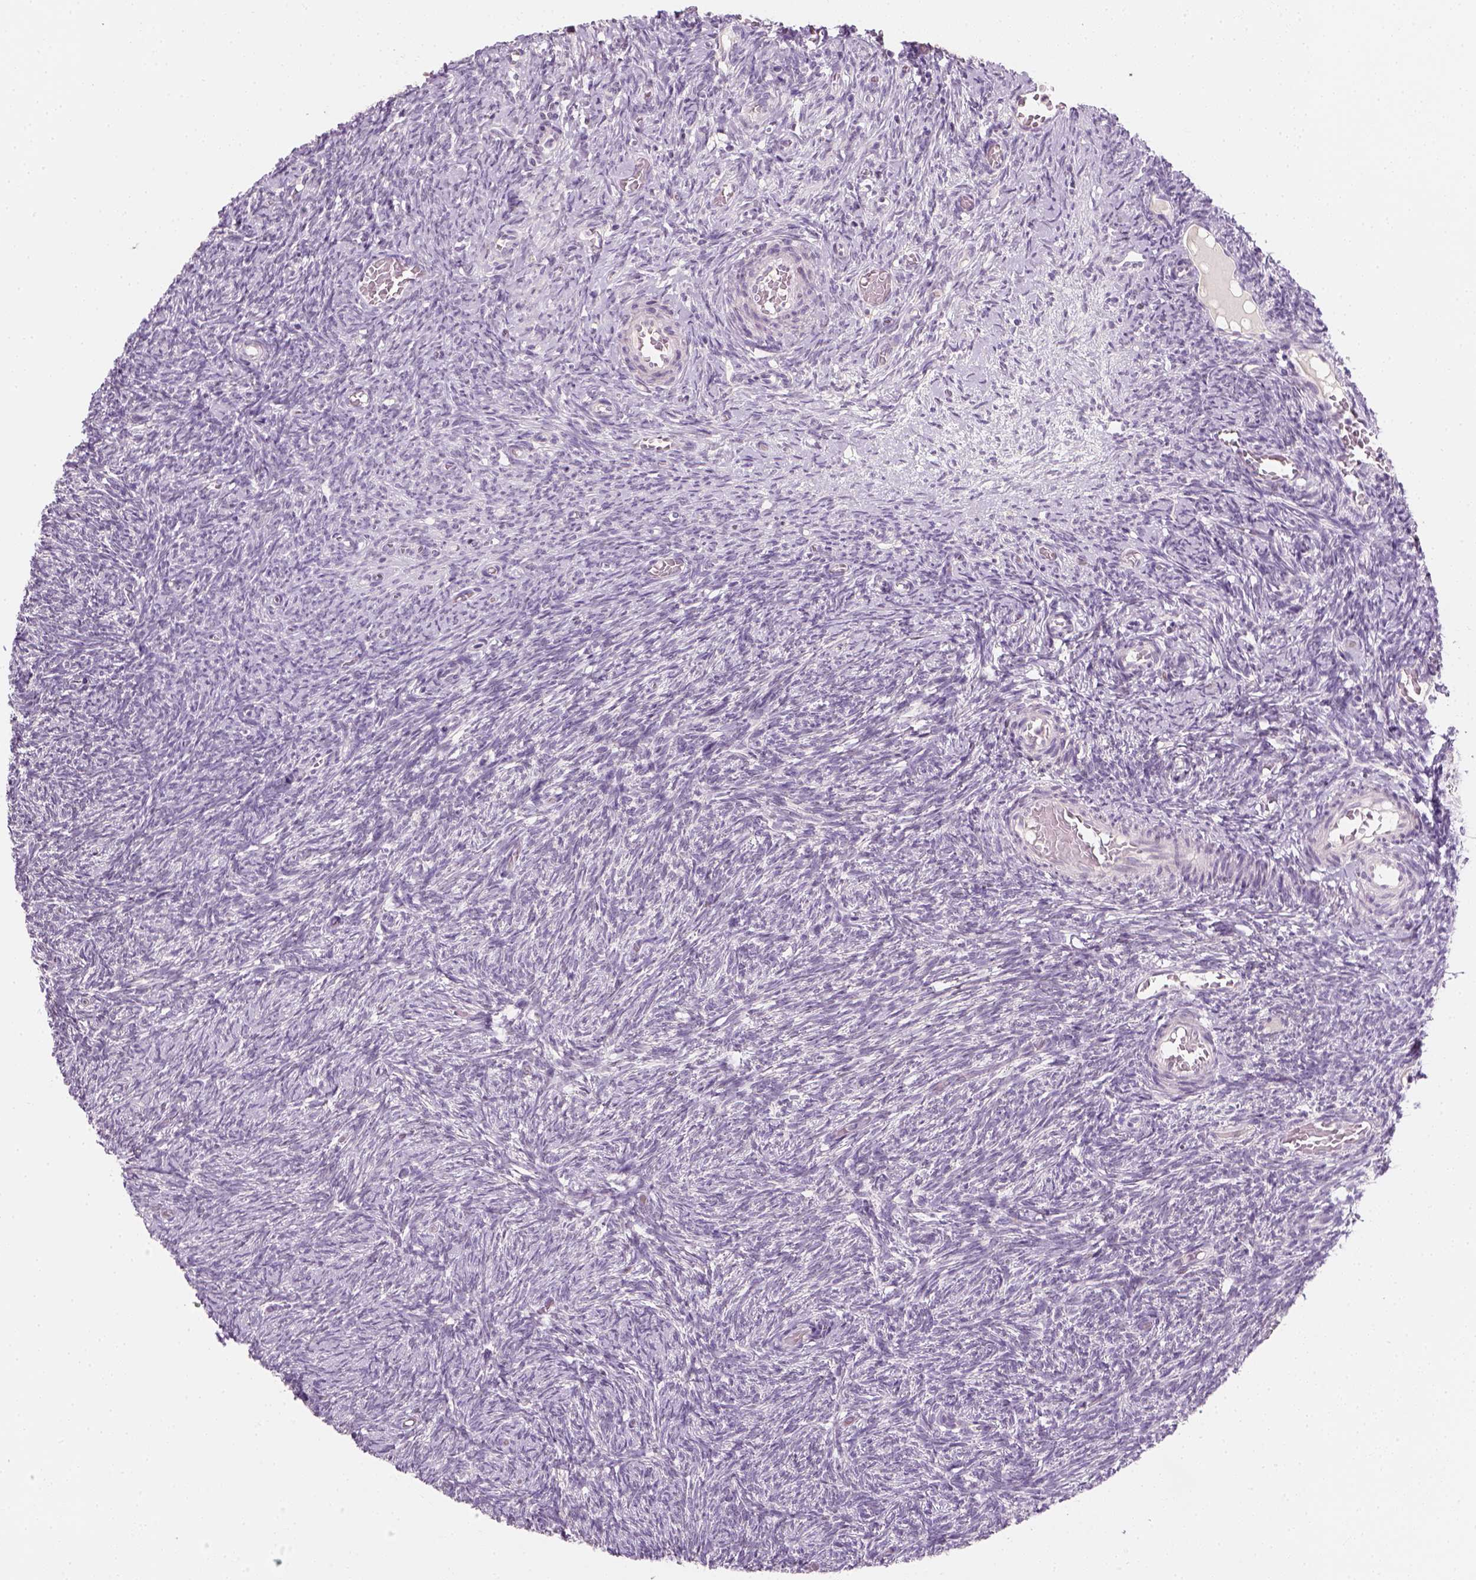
{"staining": {"intensity": "negative", "quantity": "none", "location": "none"}, "tissue": "ovary", "cell_type": "Ovarian stroma cells", "image_type": "normal", "snomed": [{"axis": "morphology", "description": "Normal tissue, NOS"}, {"axis": "topography", "description": "Ovary"}], "caption": "This micrograph is of unremarkable ovary stained with IHC to label a protein in brown with the nuclei are counter-stained blue. There is no expression in ovarian stroma cells. (DAB immunohistochemistry (IHC), high magnification).", "gene": "TP53", "patient": {"sex": "female", "age": 39}}